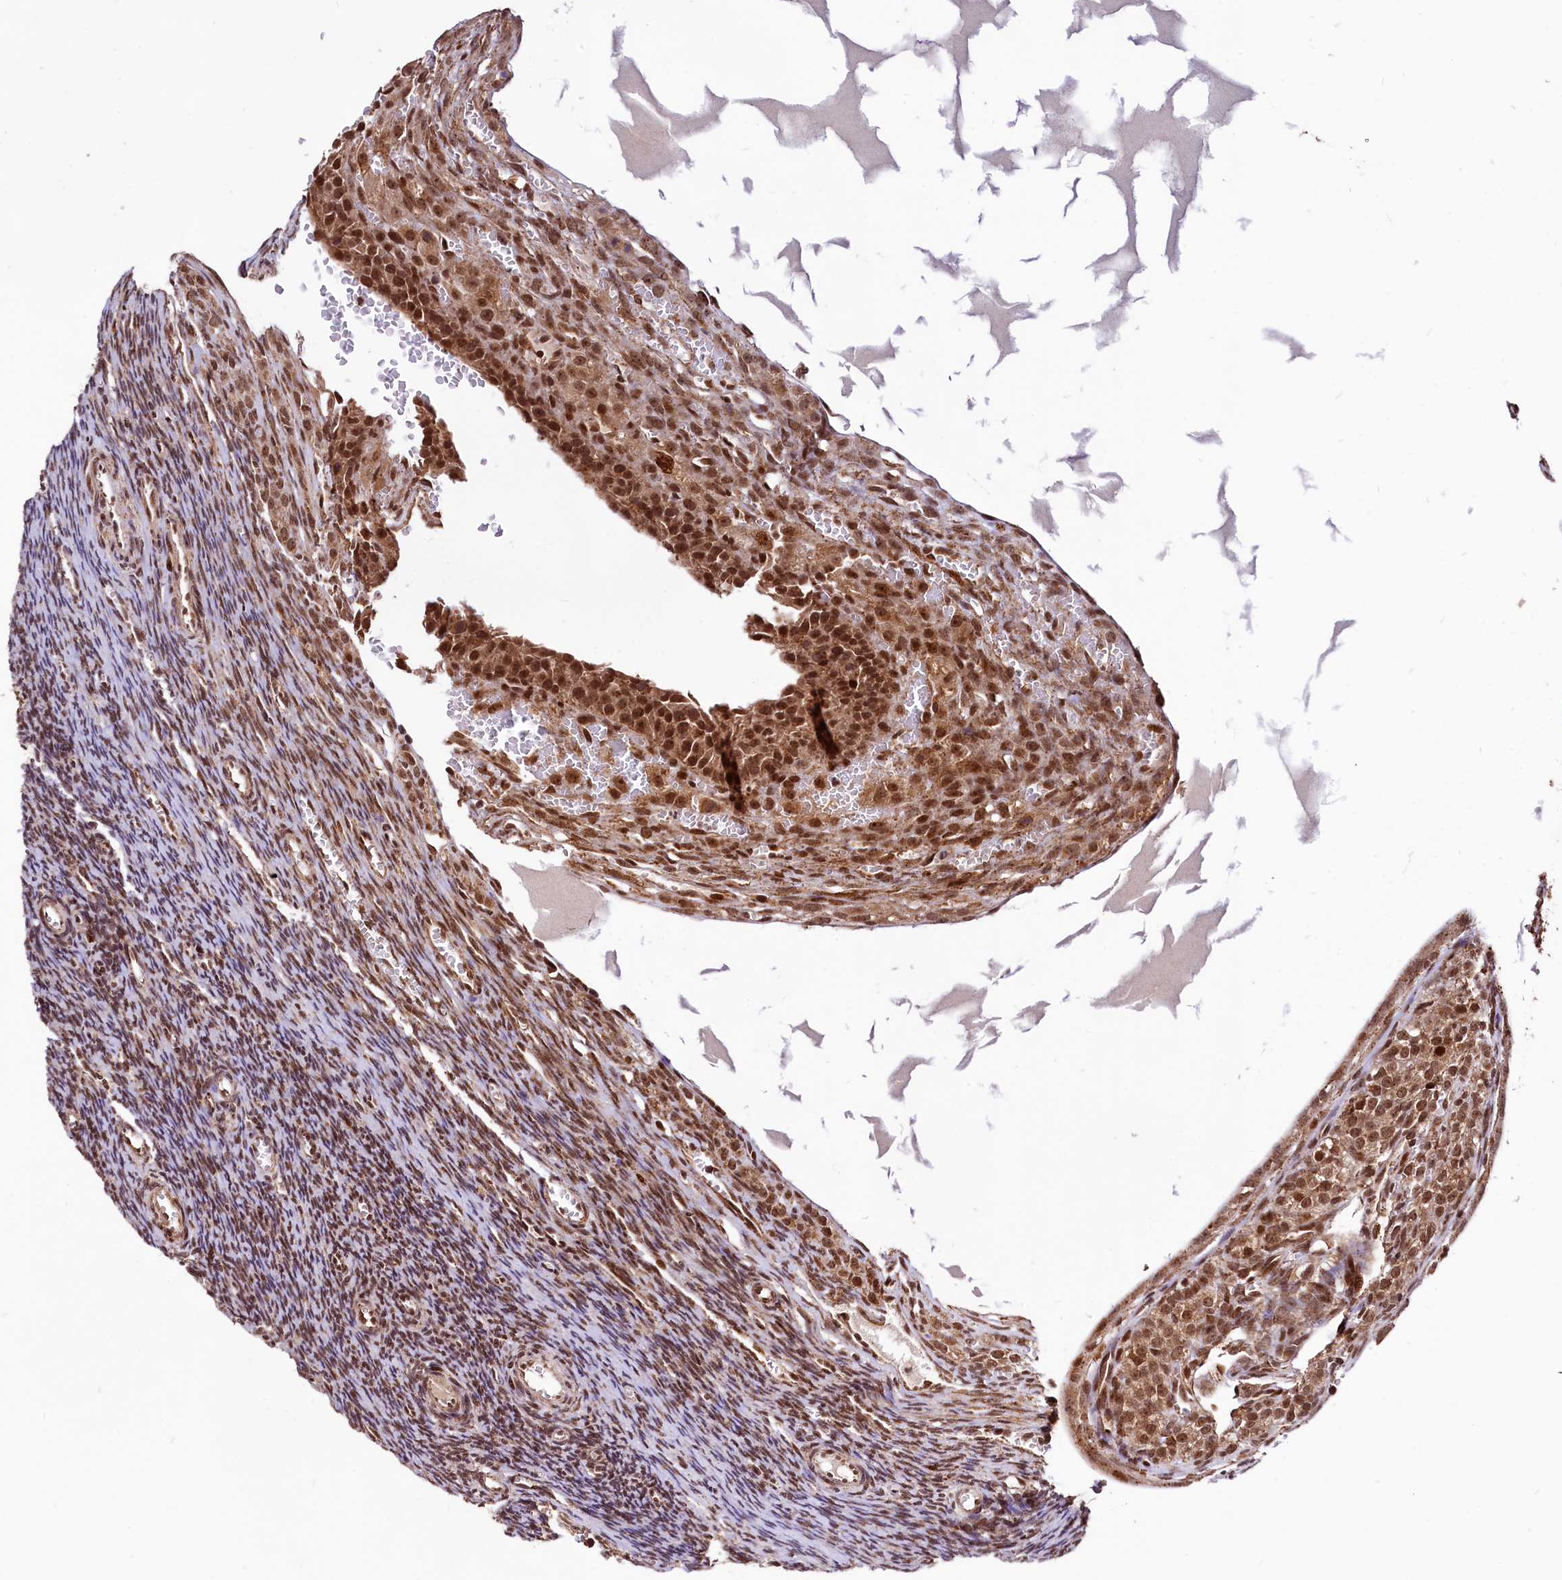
{"staining": {"intensity": "moderate", "quantity": "25%-75%", "location": "cytoplasmic/membranous,nuclear"}, "tissue": "ovary", "cell_type": "Ovarian stroma cells", "image_type": "normal", "snomed": [{"axis": "morphology", "description": "Normal tissue, NOS"}, {"axis": "topography", "description": "Ovary"}], "caption": "Immunohistochemistry (IHC) (DAB (3,3'-diaminobenzidine)) staining of normal ovary shows moderate cytoplasmic/membranous,nuclear protein staining in approximately 25%-75% of ovarian stroma cells.", "gene": "PDS5B", "patient": {"sex": "female", "age": 39}}